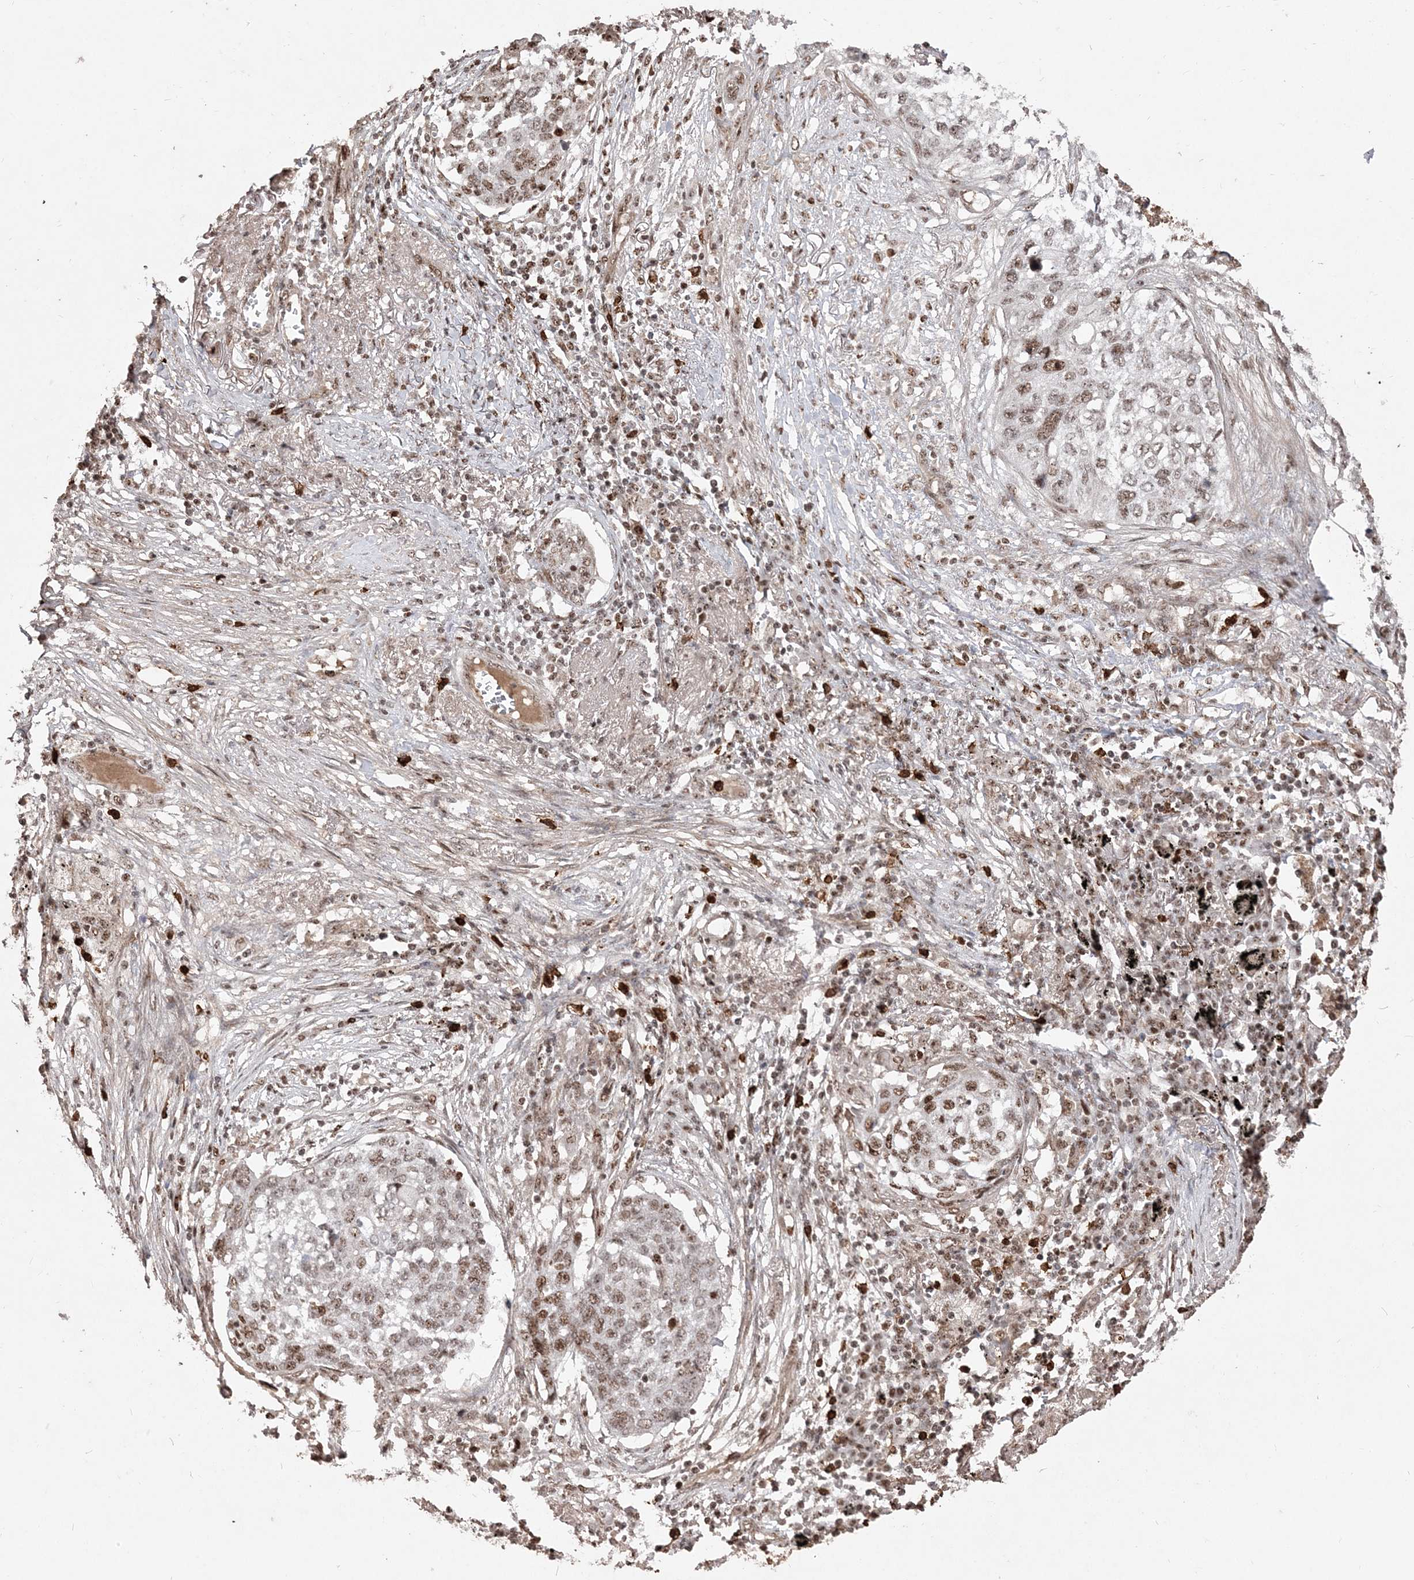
{"staining": {"intensity": "moderate", "quantity": ">75%", "location": "nuclear"}, "tissue": "lung cancer", "cell_type": "Tumor cells", "image_type": "cancer", "snomed": [{"axis": "morphology", "description": "Squamous cell carcinoma, NOS"}, {"axis": "topography", "description": "Lung"}], "caption": "Immunohistochemistry (IHC) micrograph of neoplastic tissue: lung cancer (squamous cell carcinoma) stained using immunohistochemistry demonstrates medium levels of moderate protein expression localized specifically in the nuclear of tumor cells, appearing as a nuclear brown color.", "gene": "RBM17", "patient": {"sex": "female", "age": 63}}